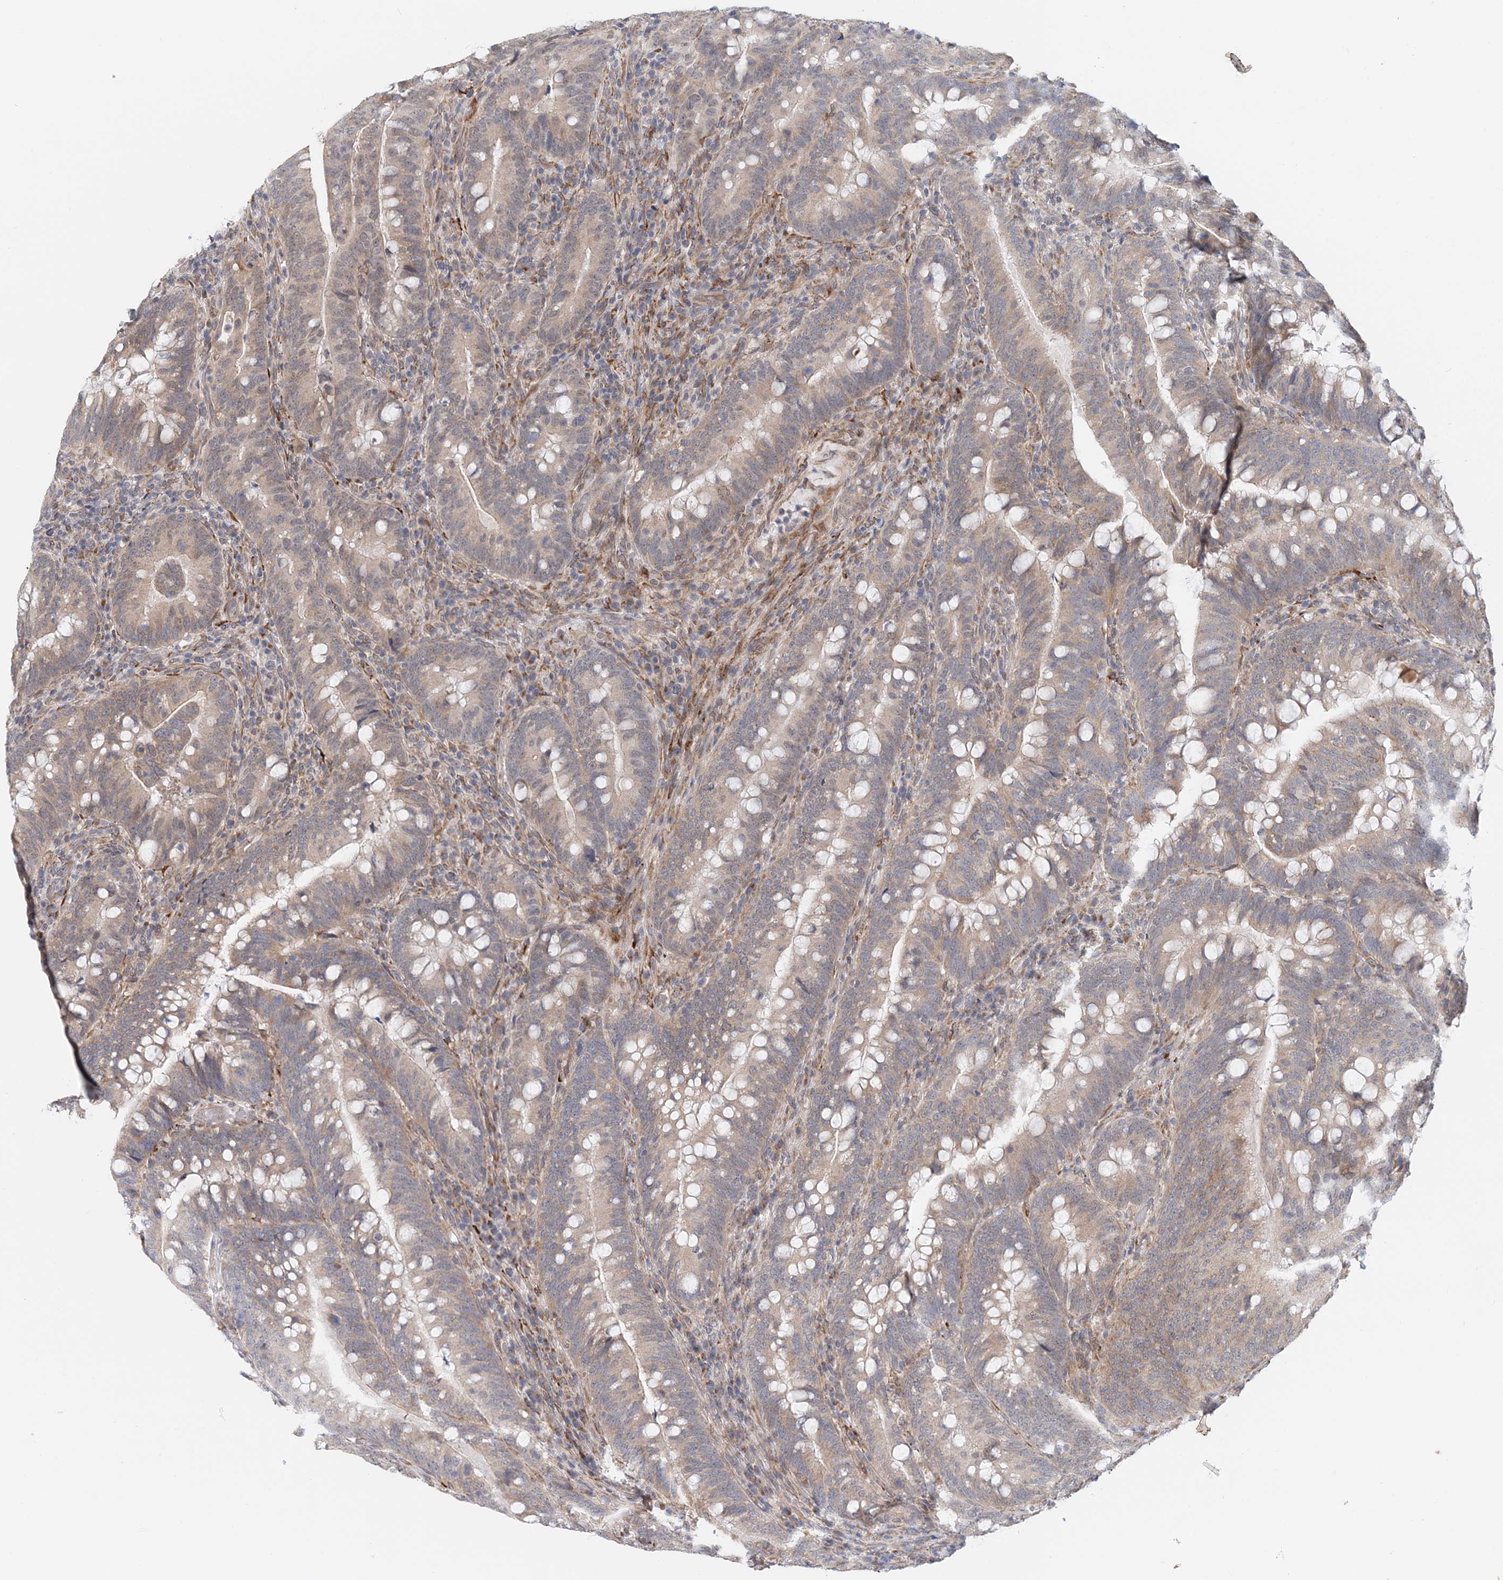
{"staining": {"intensity": "weak", "quantity": ">75%", "location": "cytoplasmic/membranous"}, "tissue": "colorectal cancer", "cell_type": "Tumor cells", "image_type": "cancer", "snomed": [{"axis": "morphology", "description": "Adenocarcinoma, NOS"}, {"axis": "topography", "description": "Colon"}], "caption": "High-magnification brightfield microscopy of colorectal adenocarcinoma stained with DAB (brown) and counterstained with hematoxylin (blue). tumor cells exhibit weak cytoplasmic/membranous positivity is identified in about>75% of cells.", "gene": "PCYOX1L", "patient": {"sex": "female", "age": 66}}